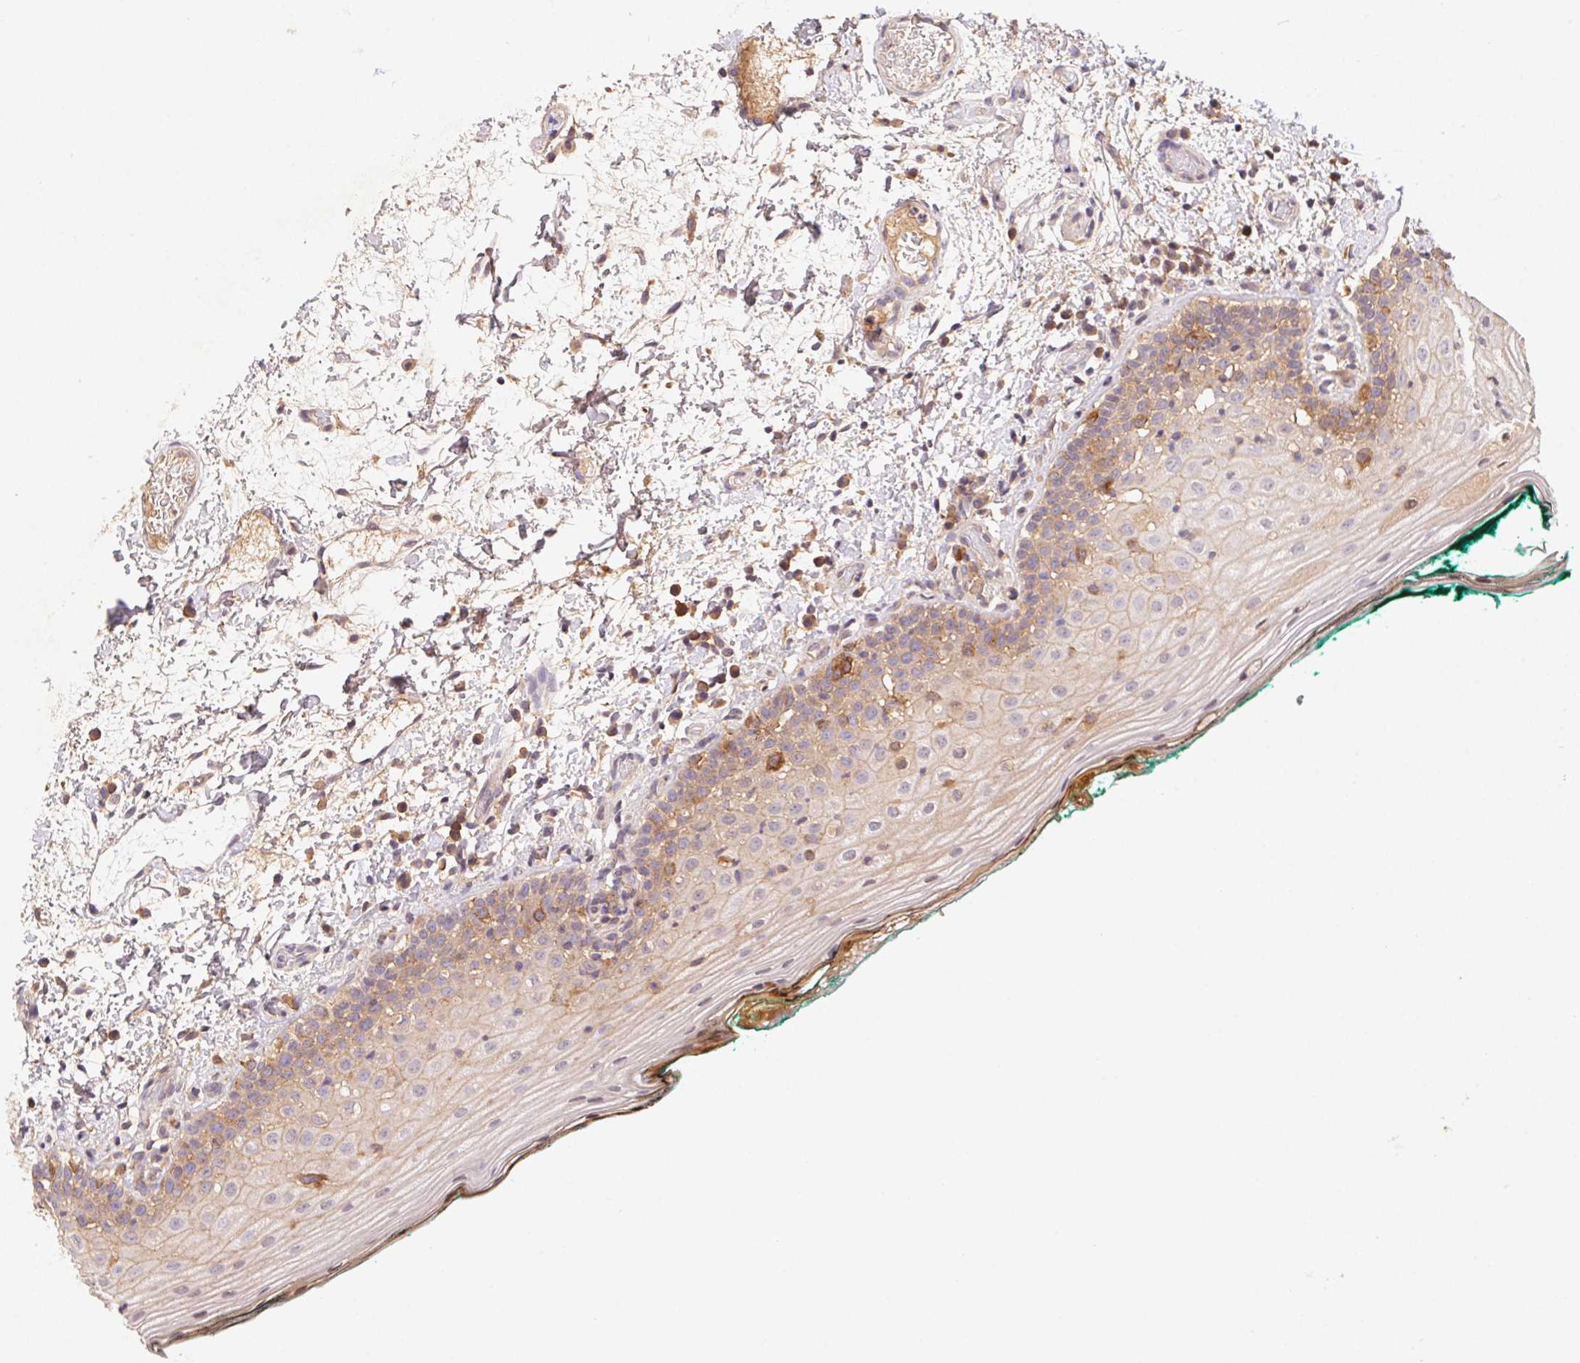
{"staining": {"intensity": "weak", "quantity": "25%-75%", "location": "cytoplasmic/membranous,nuclear"}, "tissue": "oral mucosa", "cell_type": "Squamous epithelial cells", "image_type": "normal", "snomed": [{"axis": "morphology", "description": "Normal tissue, NOS"}, {"axis": "topography", "description": "Oral tissue"}], "caption": "DAB (3,3'-diaminobenzidine) immunohistochemical staining of normal human oral mucosa displays weak cytoplasmic/membranous,nuclear protein staining in approximately 25%-75% of squamous epithelial cells. The staining was performed using DAB (3,3'-diaminobenzidine) to visualize the protein expression in brown, while the nuclei were stained in blue with hematoxylin (Magnification: 20x).", "gene": "SLC52A2", "patient": {"sex": "female", "age": 83}}